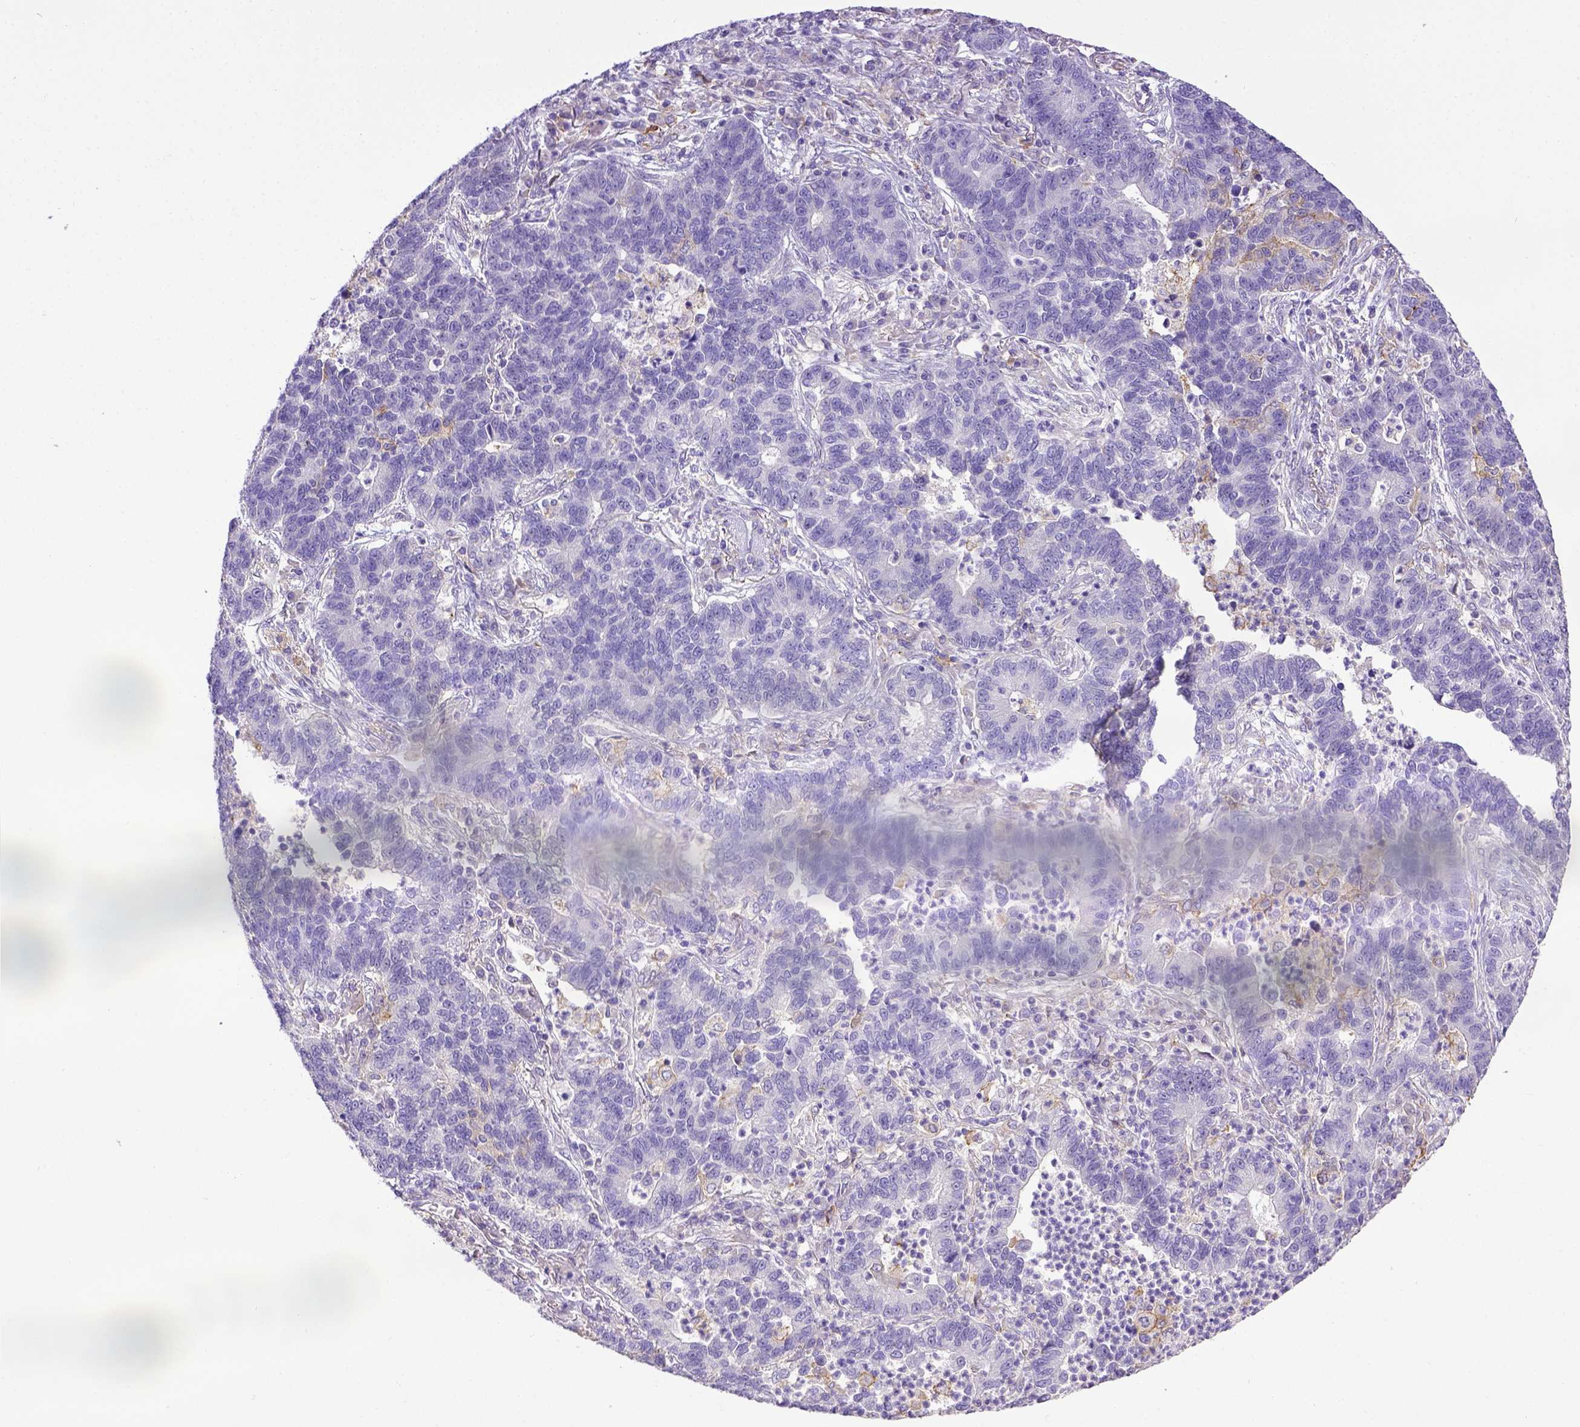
{"staining": {"intensity": "negative", "quantity": "none", "location": "none"}, "tissue": "lung cancer", "cell_type": "Tumor cells", "image_type": "cancer", "snomed": [{"axis": "morphology", "description": "Adenocarcinoma, NOS"}, {"axis": "topography", "description": "Lung"}], "caption": "IHC of lung cancer displays no staining in tumor cells.", "gene": "CD40", "patient": {"sex": "female", "age": 57}}